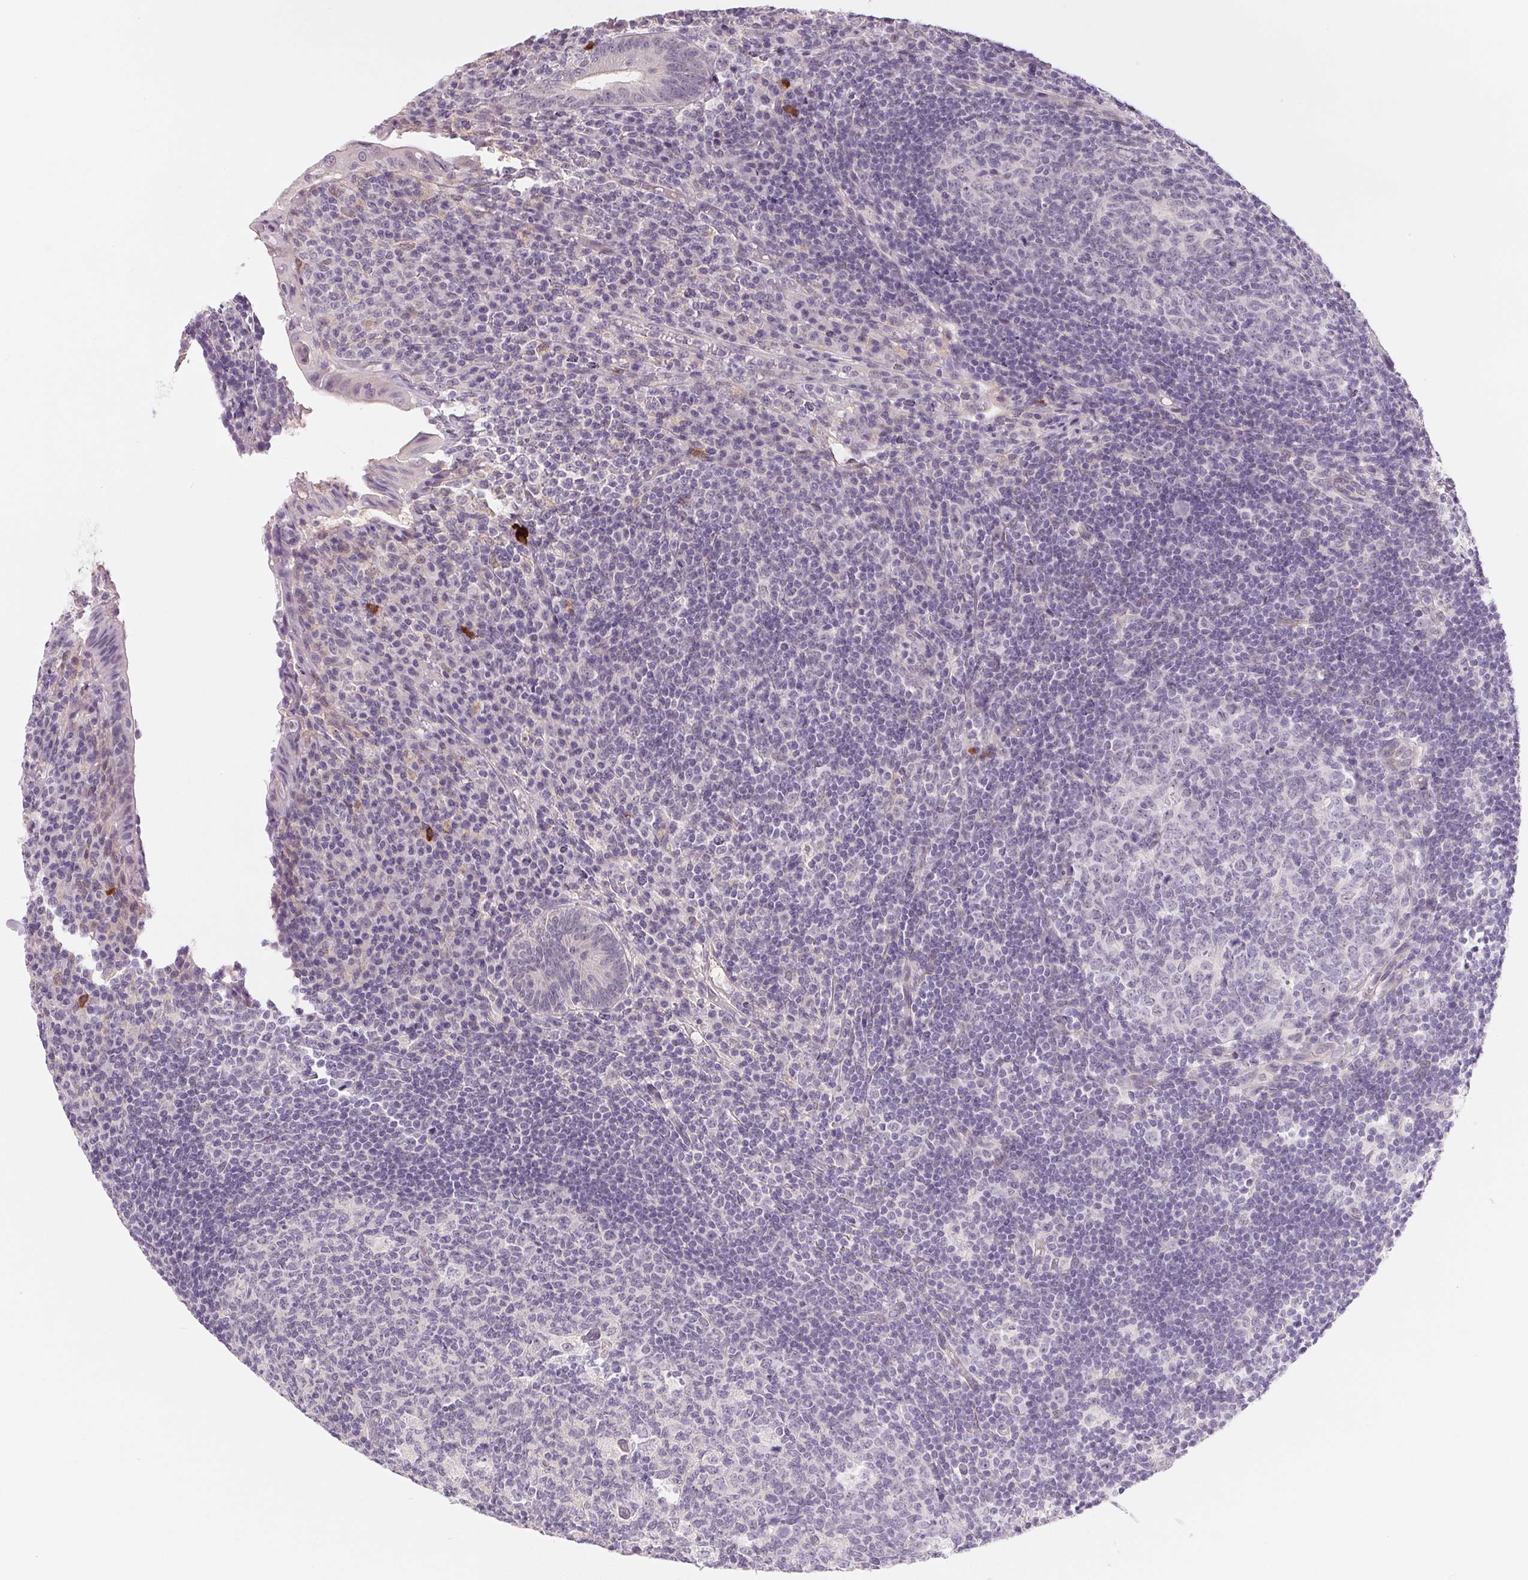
{"staining": {"intensity": "negative", "quantity": "none", "location": "none"}, "tissue": "appendix", "cell_type": "Glandular cells", "image_type": "normal", "snomed": [{"axis": "morphology", "description": "Normal tissue, NOS"}, {"axis": "topography", "description": "Appendix"}], "caption": "Unremarkable appendix was stained to show a protein in brown. There is no significant staining in glandular cells. (Immunohistochemistry, brightfield microscopy, high magnification).", "gene": "CFC1B", "patient": {"sex": "male", "age": 18}}